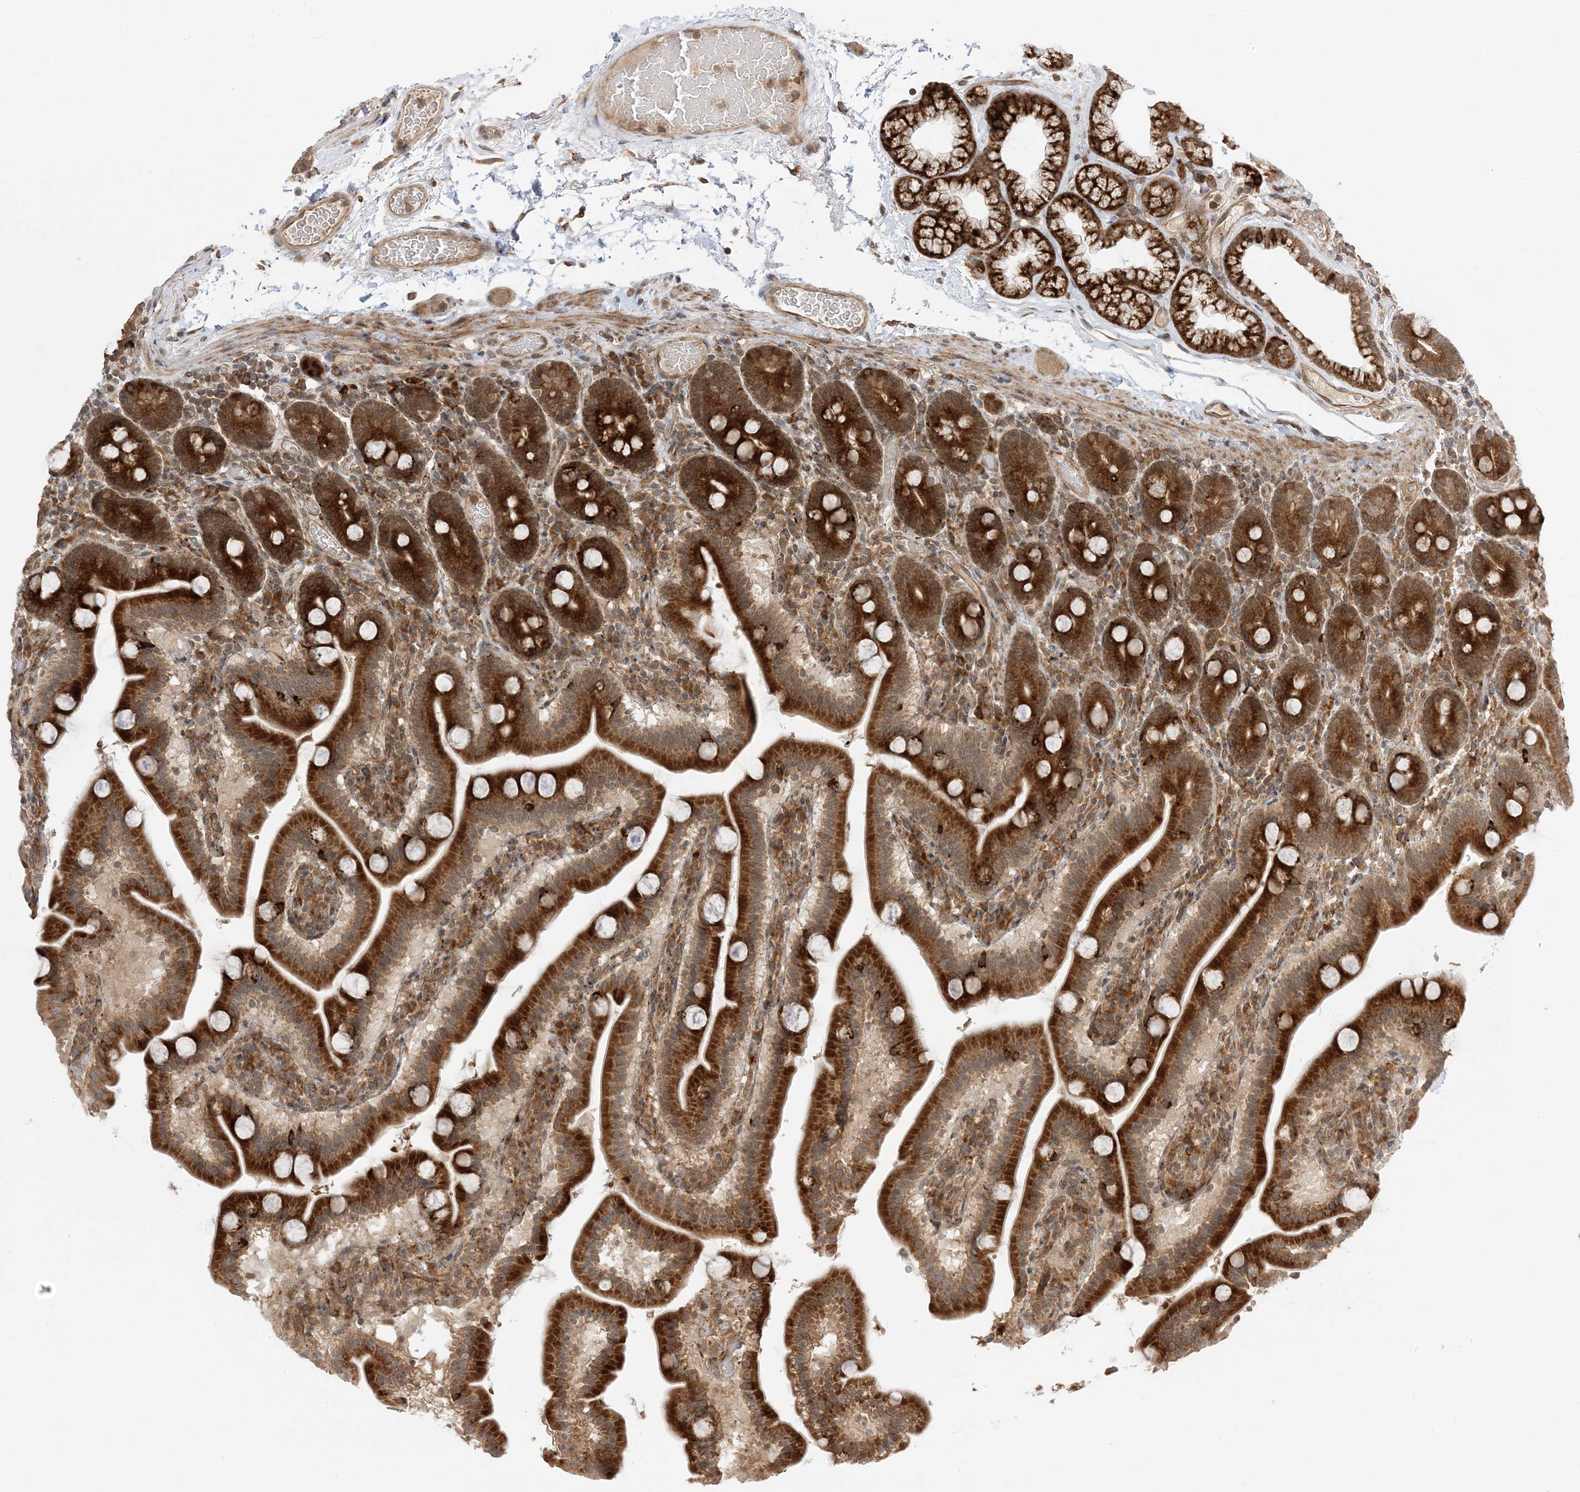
{"staining": {"intensity": "strong", "quantity": ">75%", "location": "cytoplasmic/membranous"}, "tissue": "duodenum", "cell_type": "Glandular cells", "image_type": "normal", "snomed": [{"axis": "morphology", "description": "Normal tissue, NOS"}, {"axis": "topography", "description": "Duodenum"}], "caption": "Protein analysis of normal duodenum reveals strong cytoplasmic/membranous expression in about >75% of glandular cells. The staining was performed using DAB (3,3'-diaminobenzidine), with brown indicating positive protein expression. Nuclei are stained blue with hematoxylin.", "gene": "METTL21A", "patient": {"sex": "male", "age": 55}}